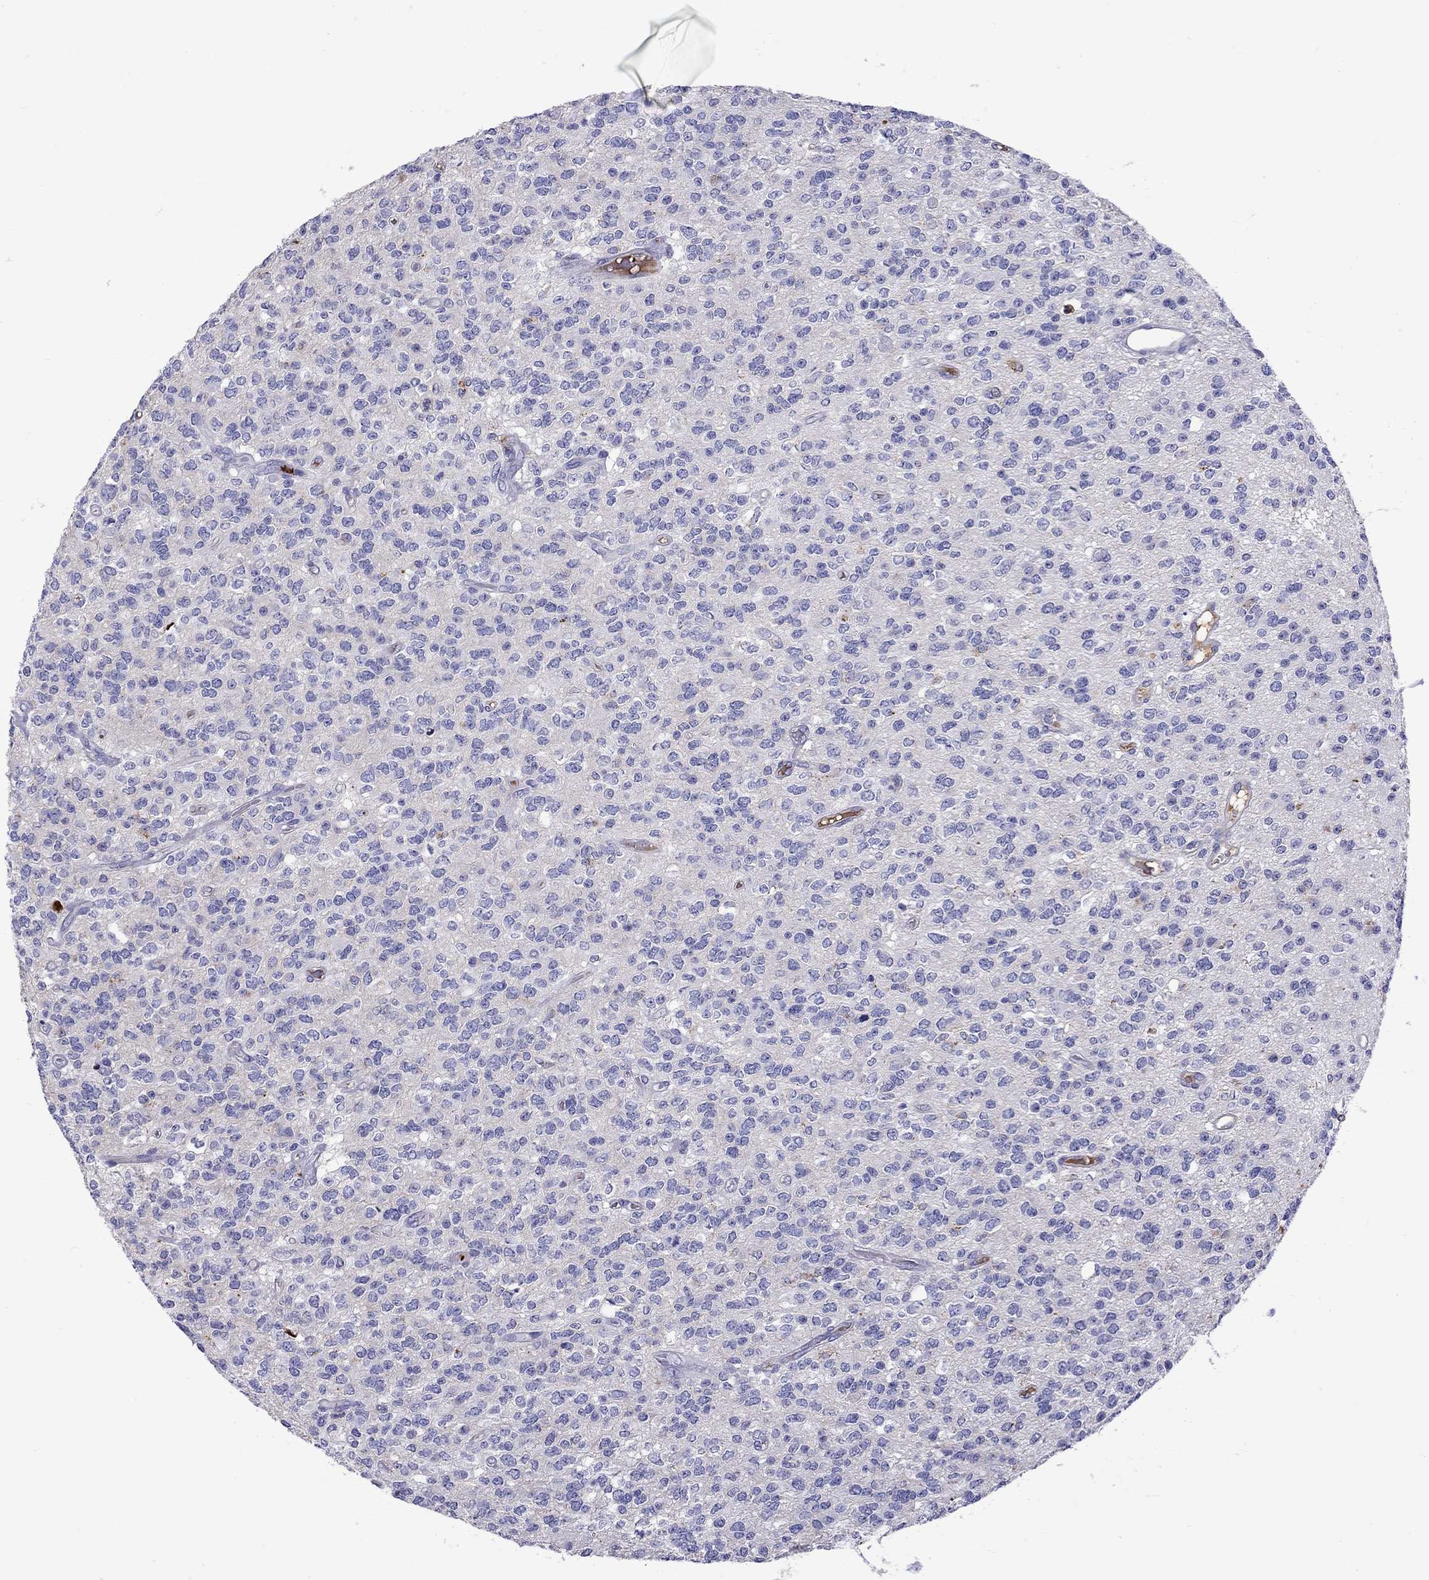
{"staining": {"intensity": "negative", "quantity": "none", "location": "none"}, "tissue": "glioma", "cell_type": "Tumor cells", "image_type": "cancer", "snomed": [{"axis": "morphology", "description": "Glioma, malignant, Low grade"}, {"axis": "topography", "description": "Brain"}], "caption": "A high-resolution photomicrograph shows immunohistochemistry staining of glioma, which shows no significant staining in tumor cells.", "gene": "SERPINA3", "patient": {"sex": "female", "age": 45}}